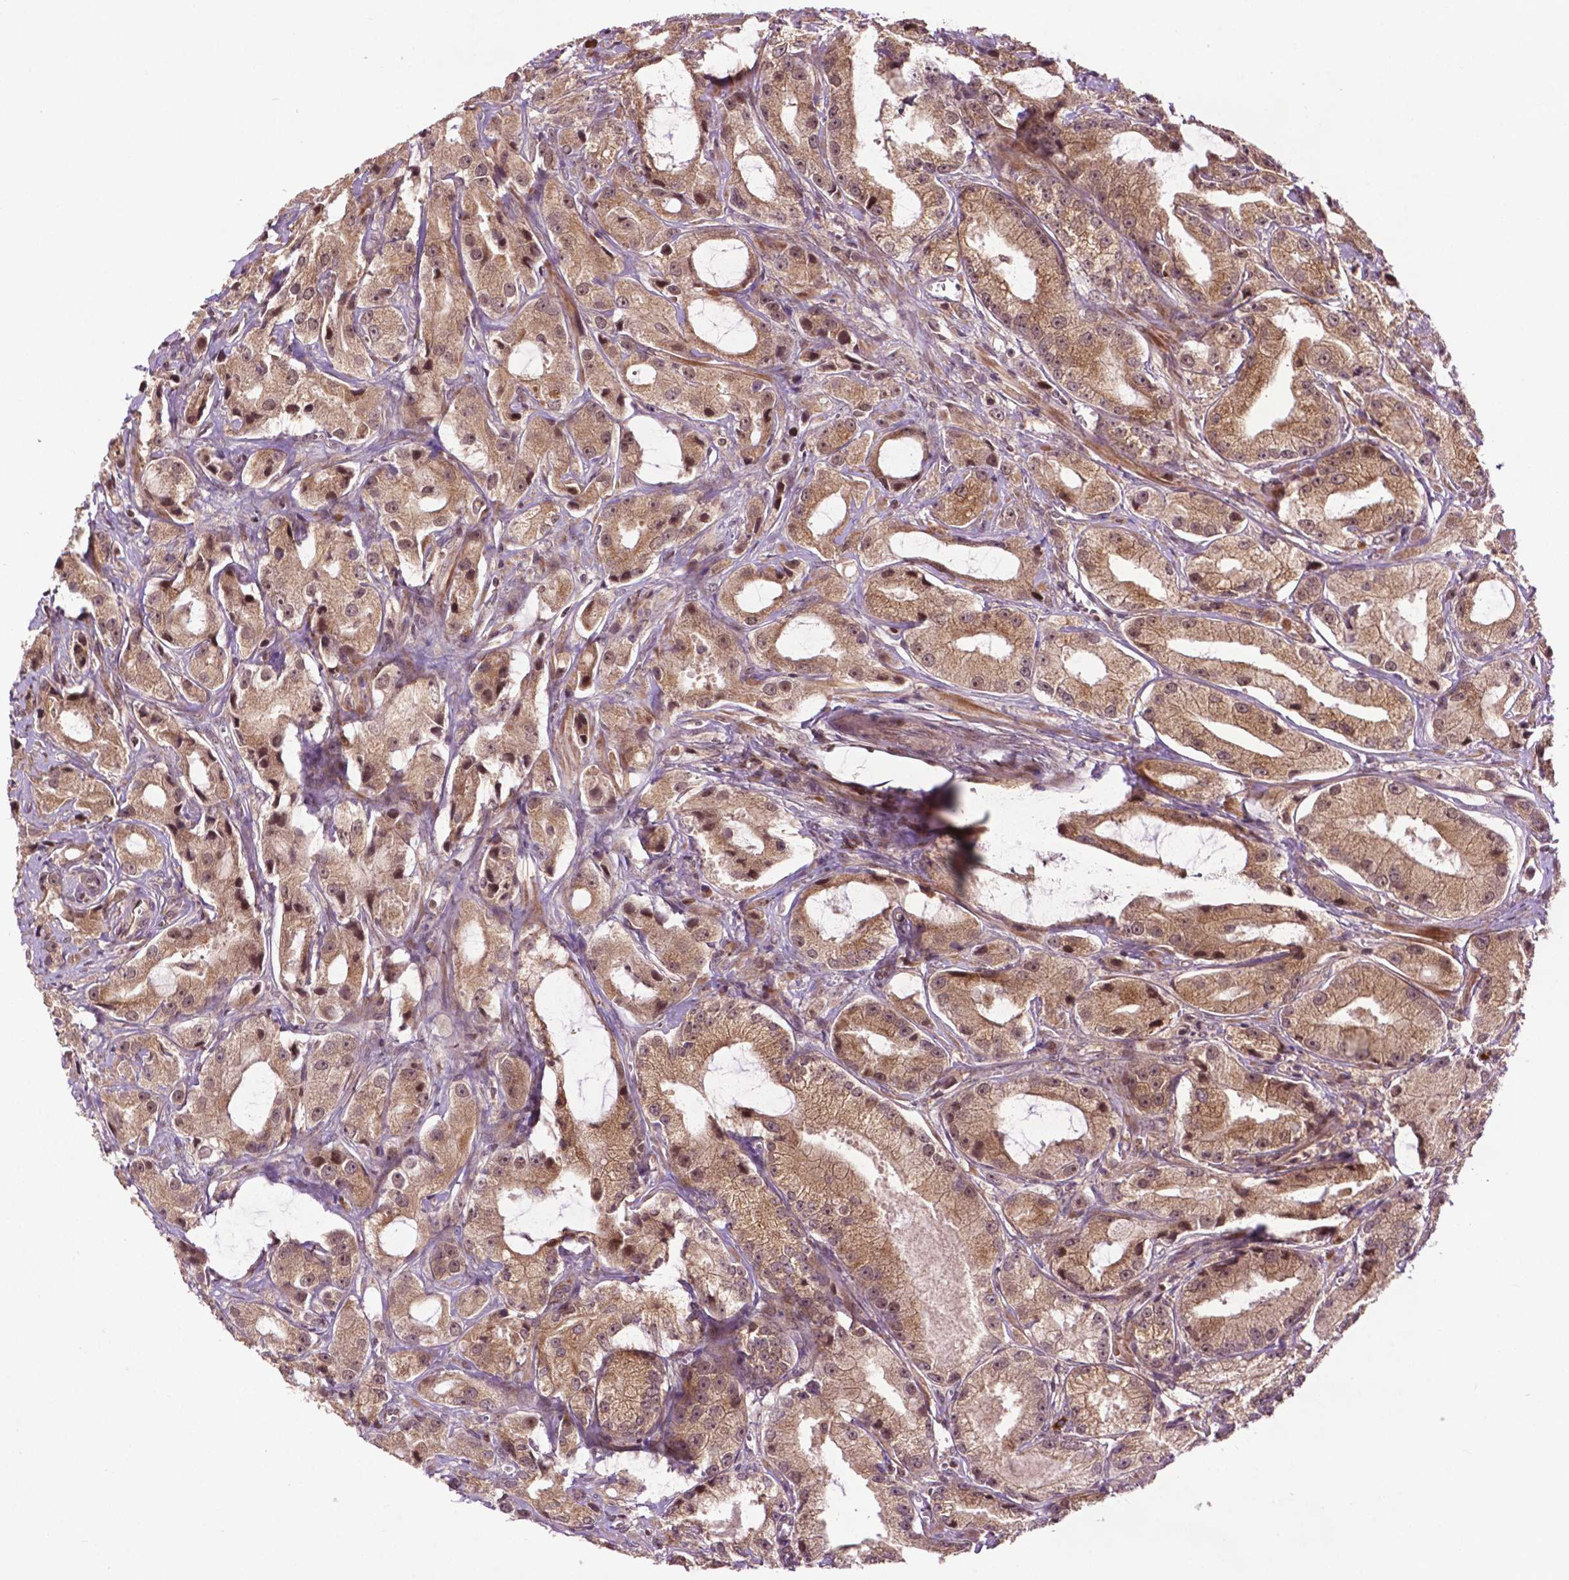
{"staining": {"intensity": "moderate", "quantity": ">75%", "location": "cytoplasmic/membranous,nuclear"}, "tissue": "prostate cancer", "cell_type": "Tumor cells", "image_type": "cancer", "snomed": [{"axis": "morphology", "description": "Adenocarcinoma, High grade"}, {"axis": "topography", "description": "Prostate"}], "caption": "Immunohistochemistry photomicrograph of prostate cancer stained for a protein (brown), which reveals medium levels of moderate cytoplasmic/membranous and nuclear staining in approximately >75% of tumor cells.", "gene": "TMX2", "patient": {"sex": "male", "age": 64}}